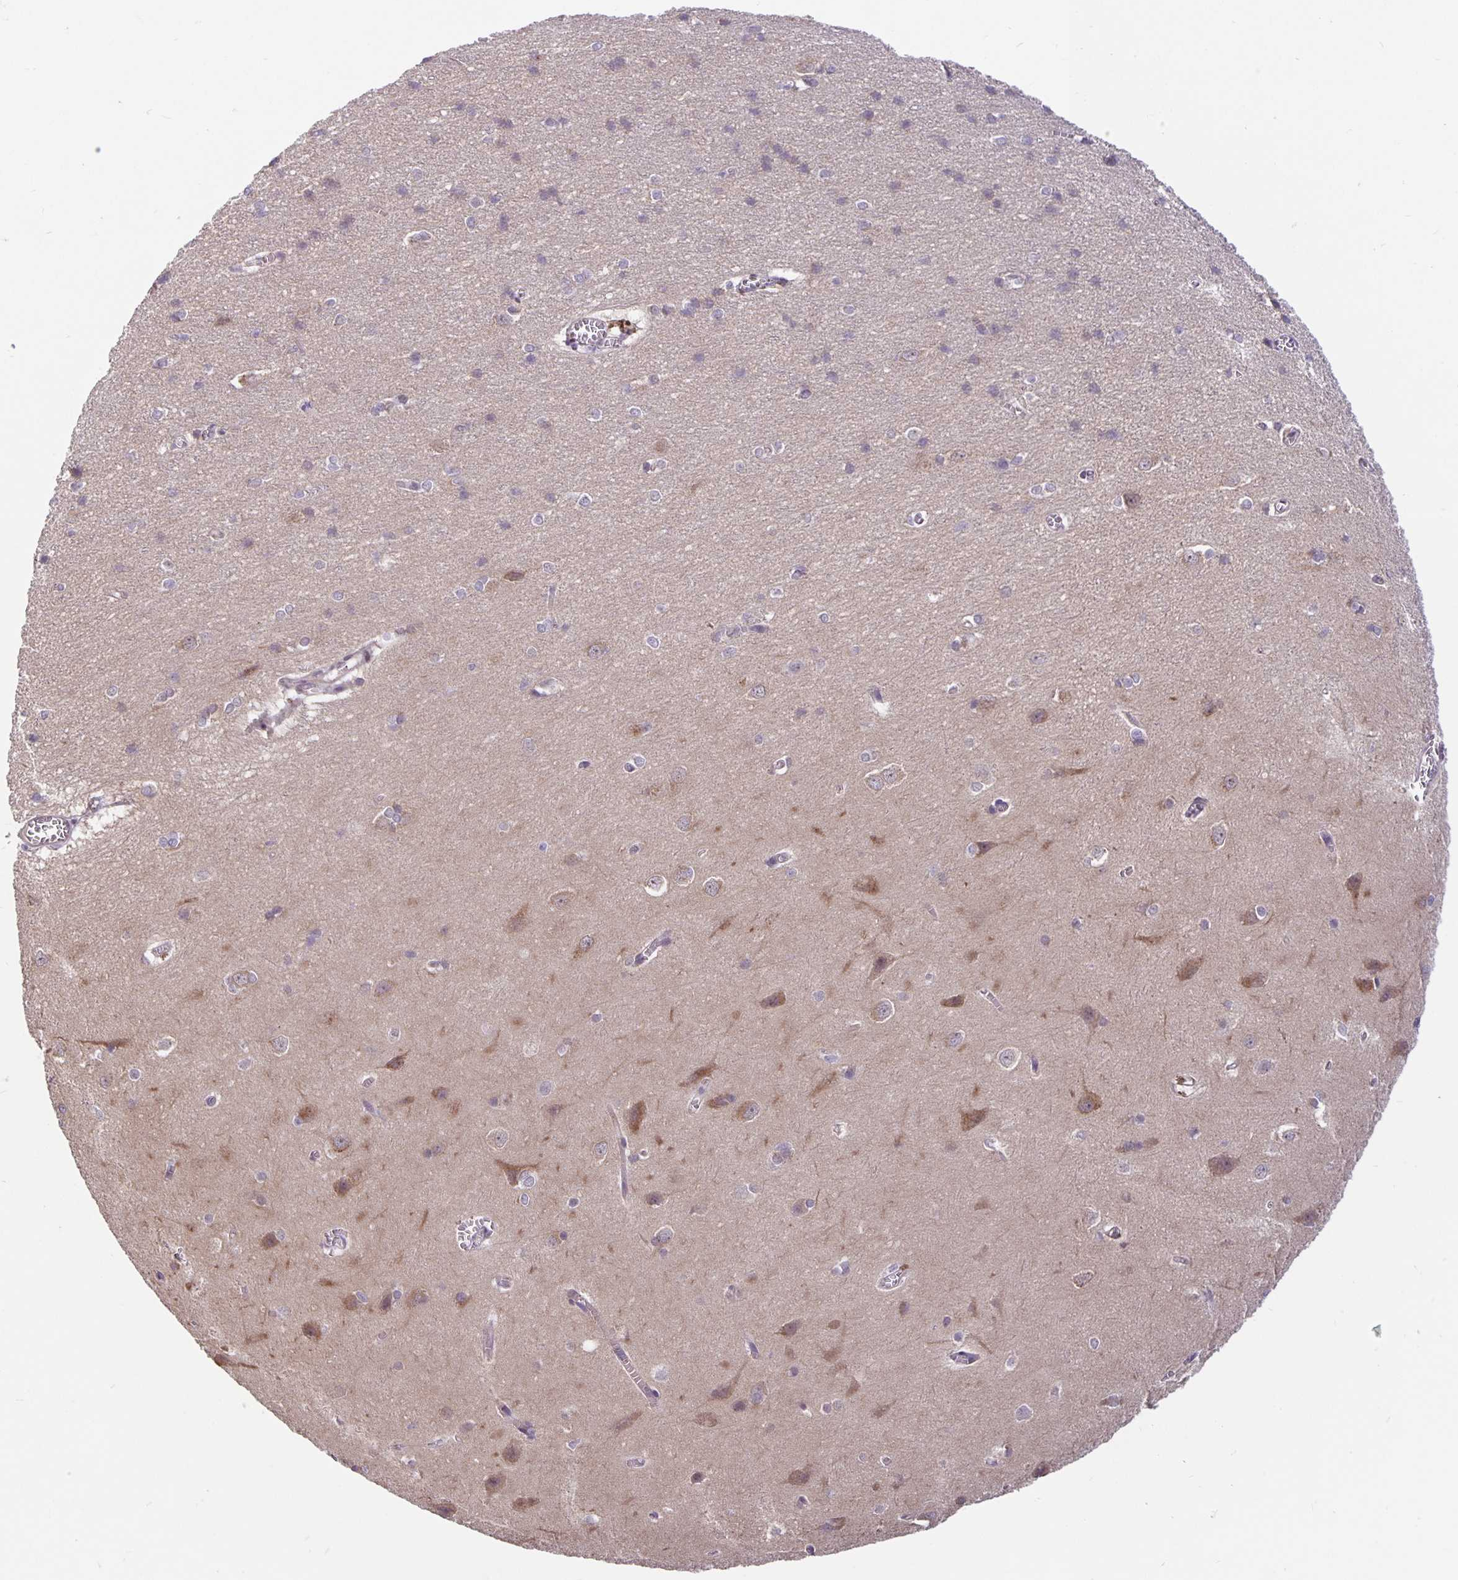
{"staining": {"intensity": "negative", "quantity": "none", "location": "none"}, "tissue": "cerebral cortex", "cell_type": "Endothelial cells", "image_type": "normal", "snomed": [{"axis": "morphology", "description": "Normal tissue, NOS"}, {"axis": "topography", "description": "Cerebral cortex"}], "caption": "An IHC image of benign cerebral cortex is shown. There is no staining in endothelial cells of cerebral cortex. Brightfield microscopy of immunohistochemistry stained with DAB (3,3'-diaminobenzidine) (brown) and hematoxylin (blue), captured at high magnification.", "gene": "ARVCF", "patient": {"sex": "male", "age": 37}}